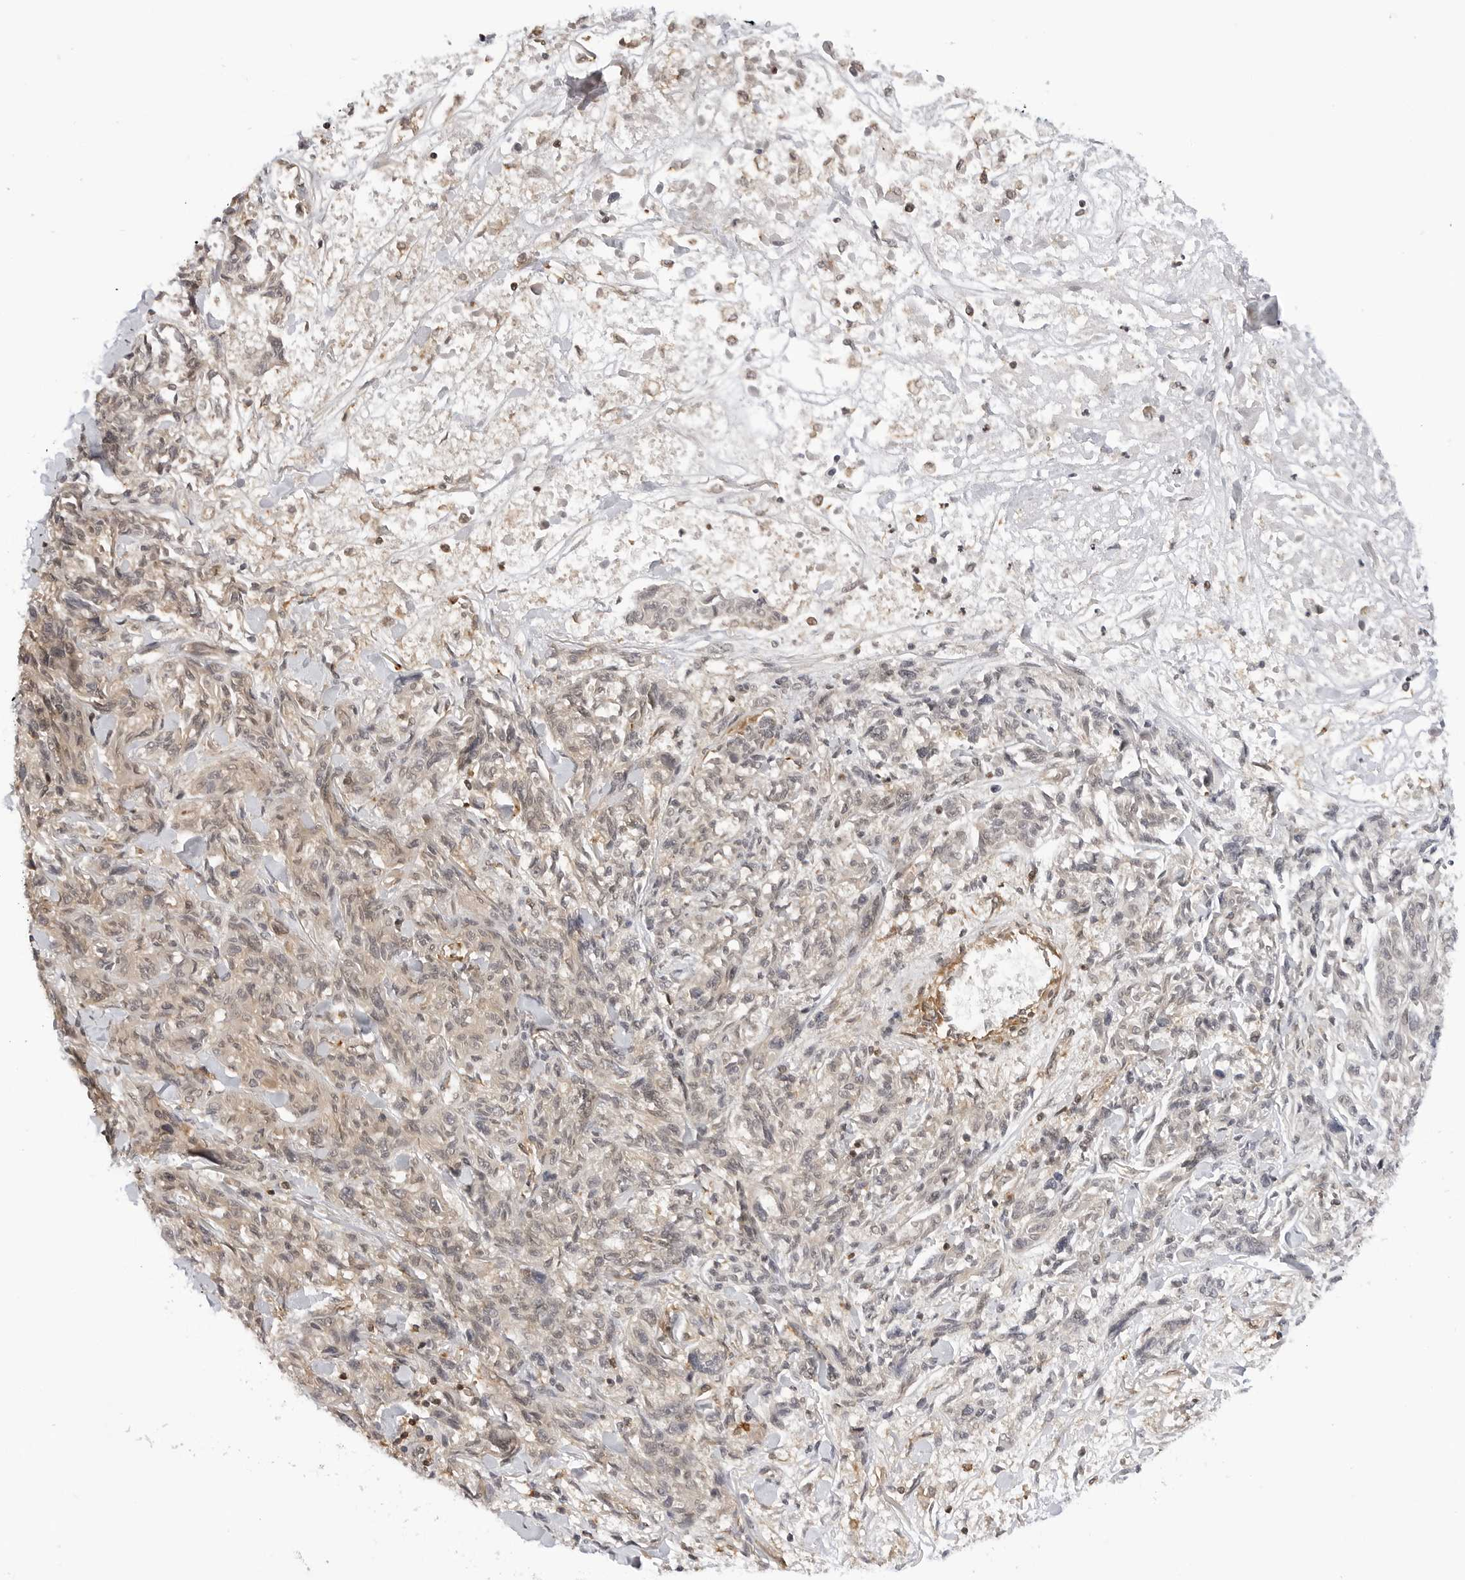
{"staining": {"intensity": "weak", "quantity": "<25%", "location": "cytoplasmic/membranous,nuclear"}, "tissue": "melanoma", "cell_type": "Tumor cells", "image_type": "cancer", "snomed": [{"axis": "morphology", "description": "Malignant melanoma, NOS"}, {"axis": "topography", "description": "Skin"}], "caption": "Malignant melanoma was stained to show a protein in brown. There is no significant expression in tumor cells.", "gene": "MAP2K5", "patient": {"sex": "male", "age": 53}}